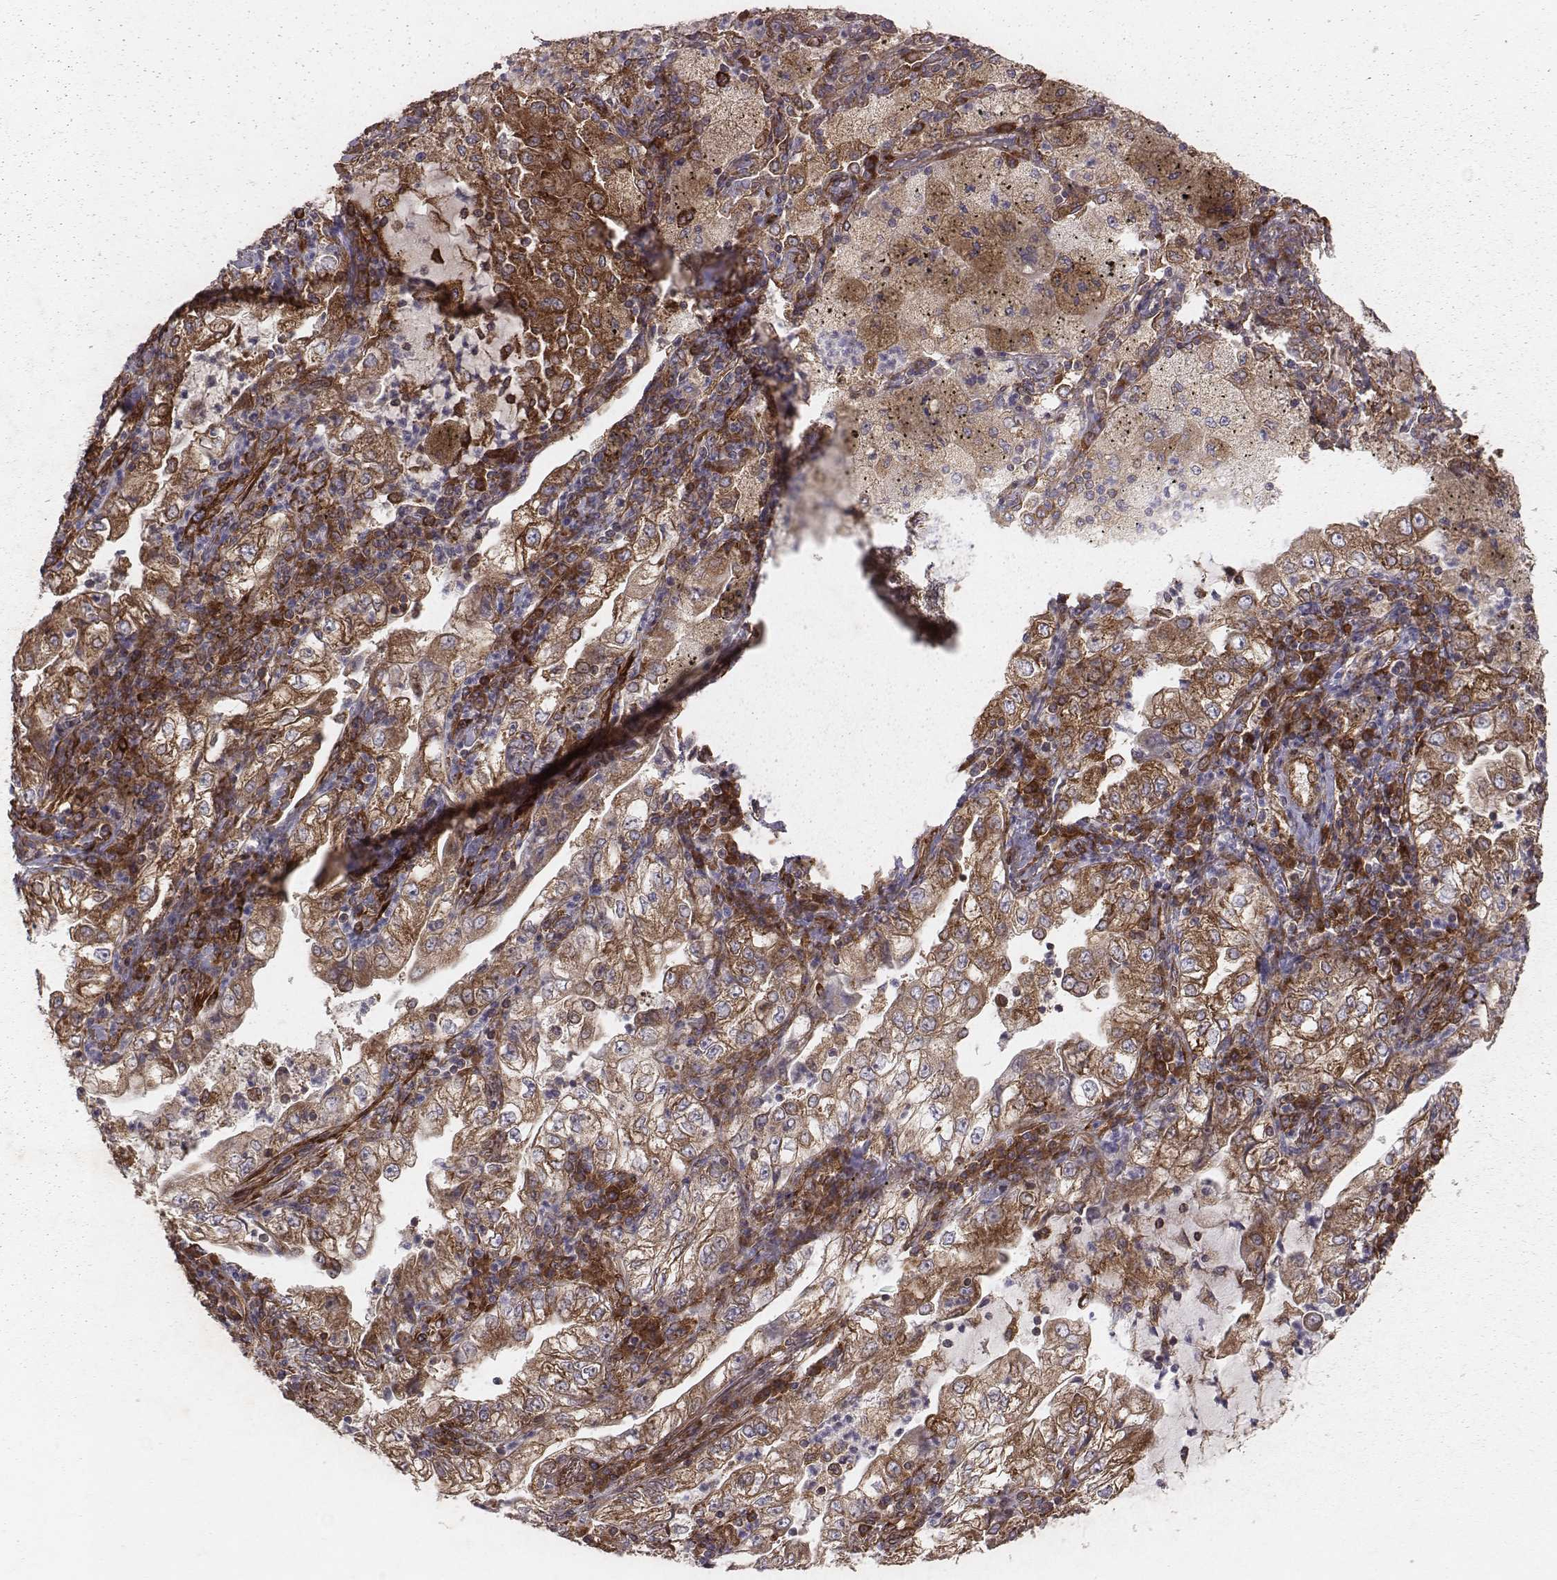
{"staining": {"intensity": "moderate", "quantity": ">75%", "location": "cytoplasmic/membranous"}, "tissue": "lung cancer", "cell_type": "Tumor cells", "image_type": "cancer", "snomed": [{"axis": "morphology", "description": "Adenocarcinoma, NOS"}, {"axis": "topography", "description": "Lung"}], "caption": "Adenocarcinoma (lung) stained with immunohistochemistry (IHC) reveals moderate cytoplasmic/membranous staining in about >75% of tumor cells. Ihc stains the protein of interest in brown and the nuclei are stained blue.", "gene": "TXLNA", "patient": {"sex": "female", "age": 73}}